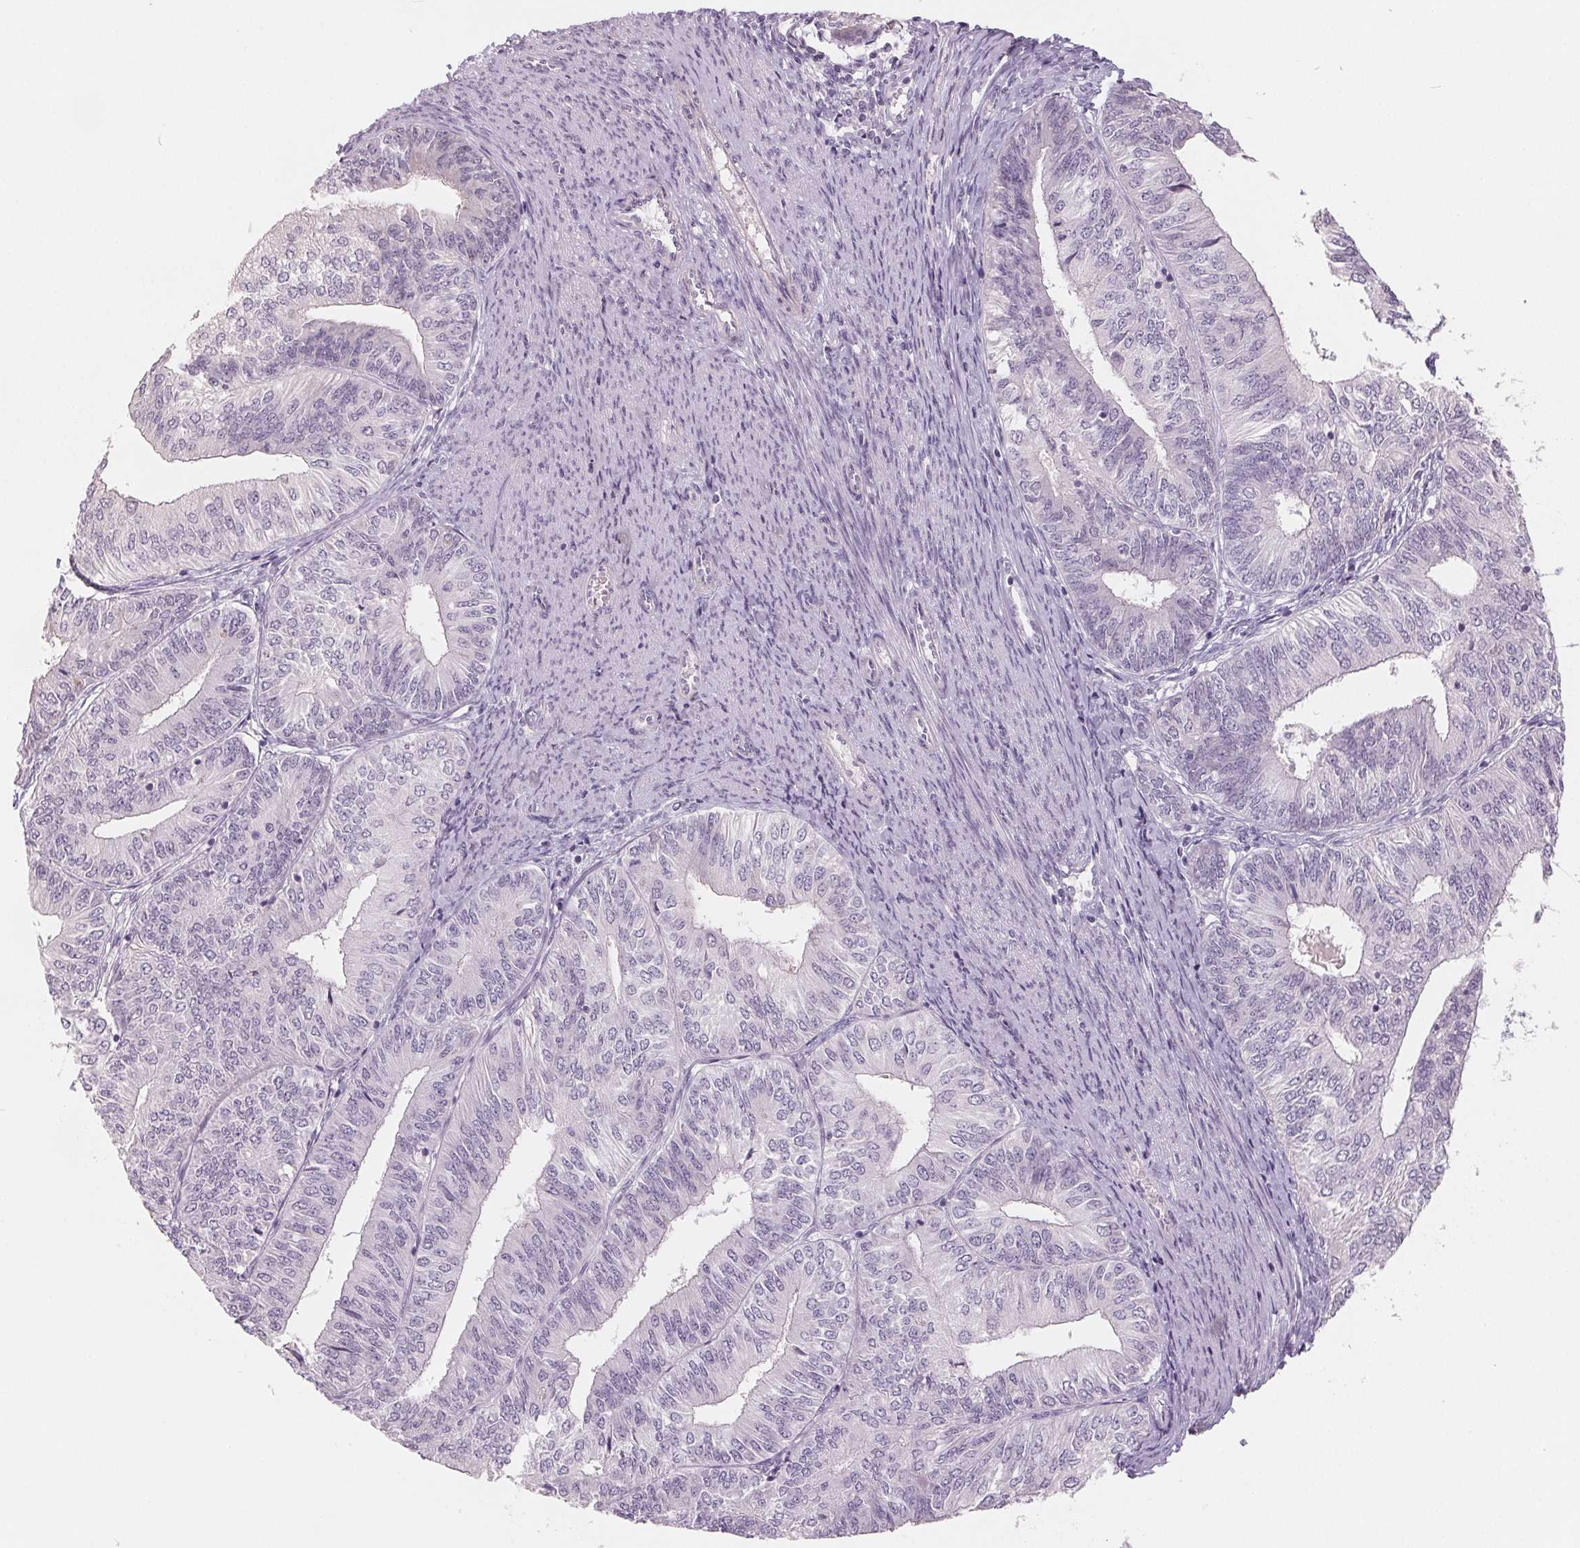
{"staining": {"intensity": "negative", "quantity": "none", "location": "none"}, "tissue": "endometrial cancer", "cell_type": "Tumor cells", "image_type": "cancer", "snomed": [{"axis": "morphology", "description": "Adenocarcinoma, NOS"}, {"axis": "topography", "description": "Endometrium"}], "caption": "High power microscopy micrograph of an IHC image of adenocarcinoma (endometrial), revealing no significant staining in tumor cells.", "gene": "ZBBX", "patient": {"sex": "female", "age": 58}}